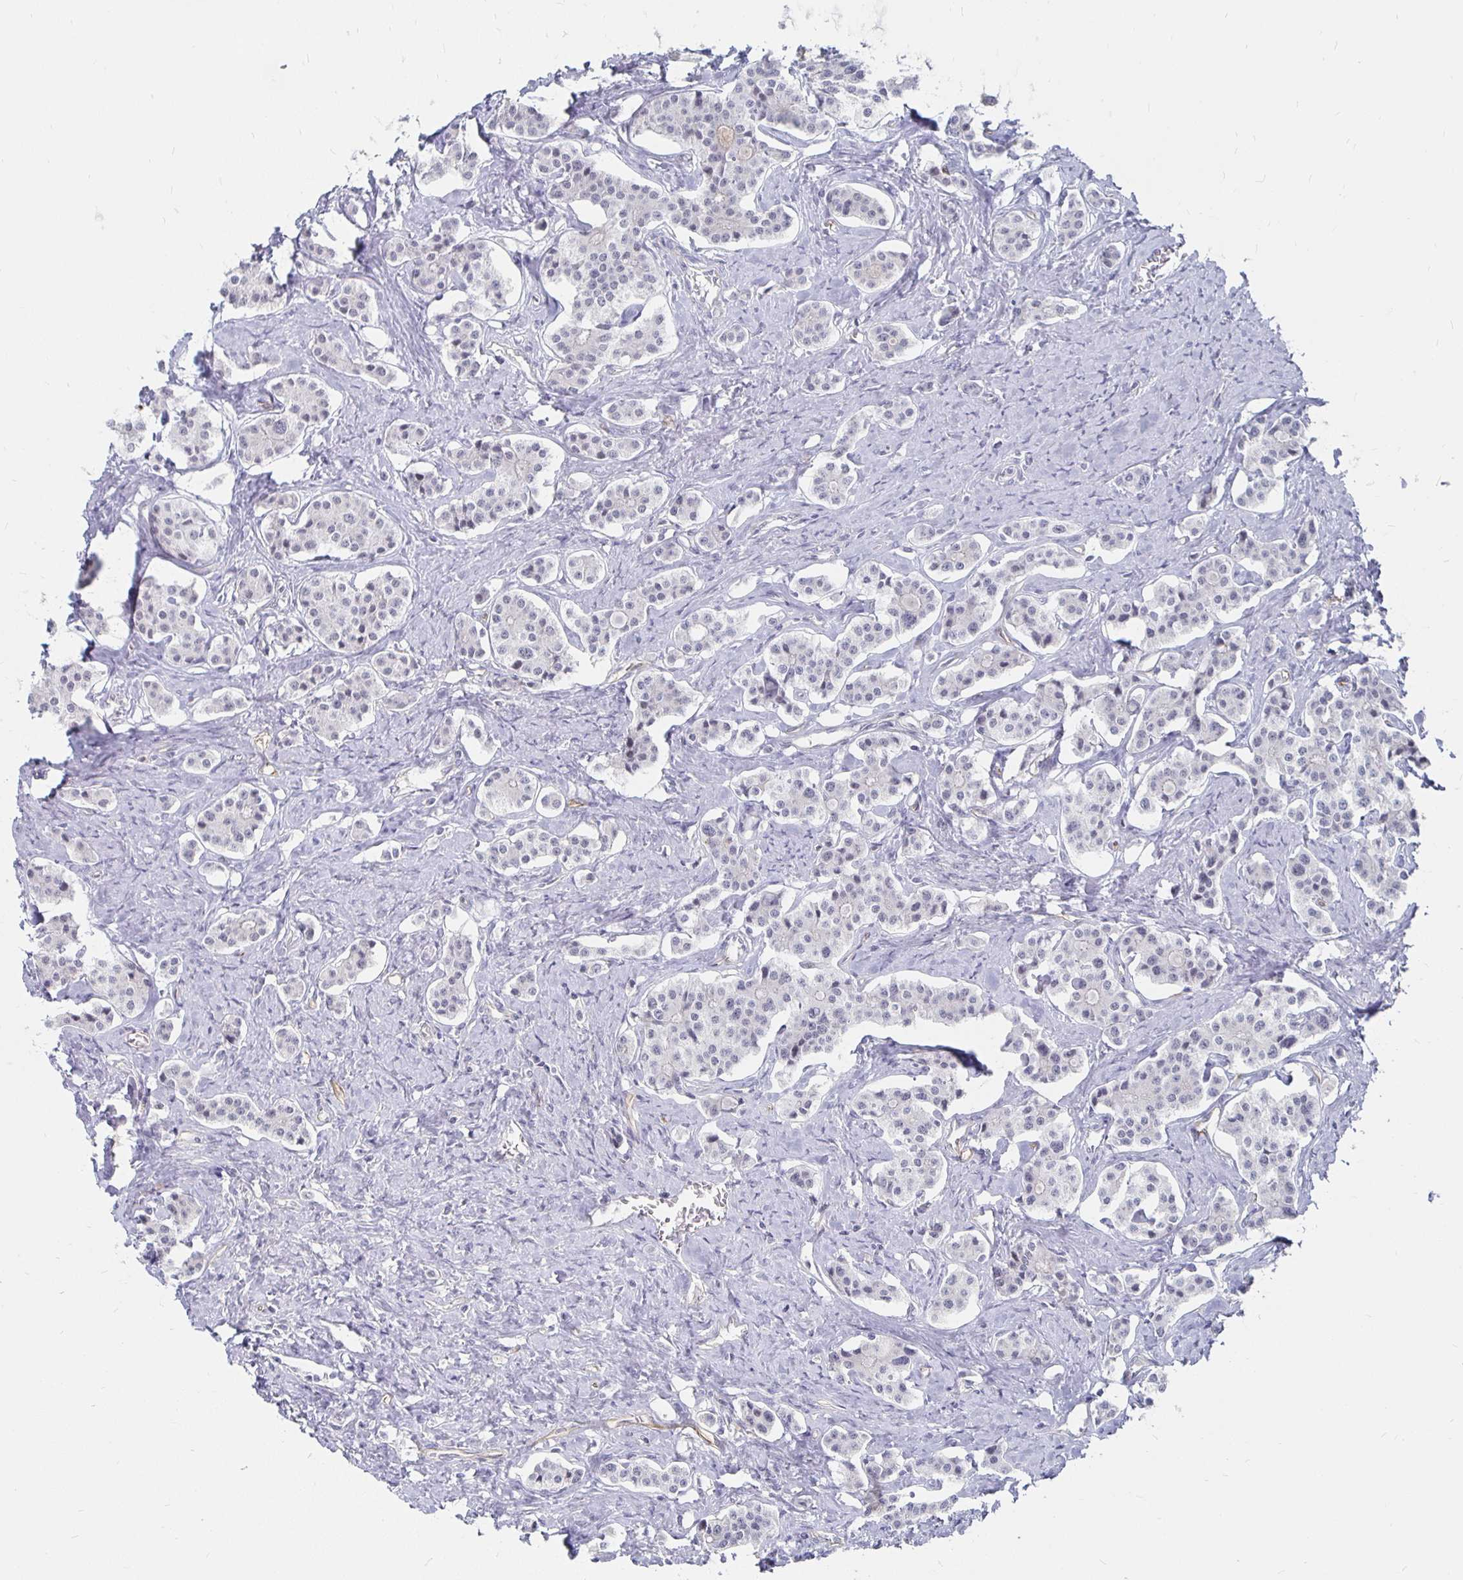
{"staining": {"intensity": "negative", "quantity": "none", "location": "none"}, "tissue": "carcinoid", "cell_type": "Tumor cells", "image_type": "cancer", "snomed": [{"axis": "morphology", "description": "Carcinoid, malignant, NOS"}, {"axis": "topography", "description": "Small intestine"}], "caption": "DAB immunohistochemical staining of carcinoid demonstrates no significant positivity in tumor cells.", "gene": "CCDC85A", "patient": {"sex": "male", "age": 63}}